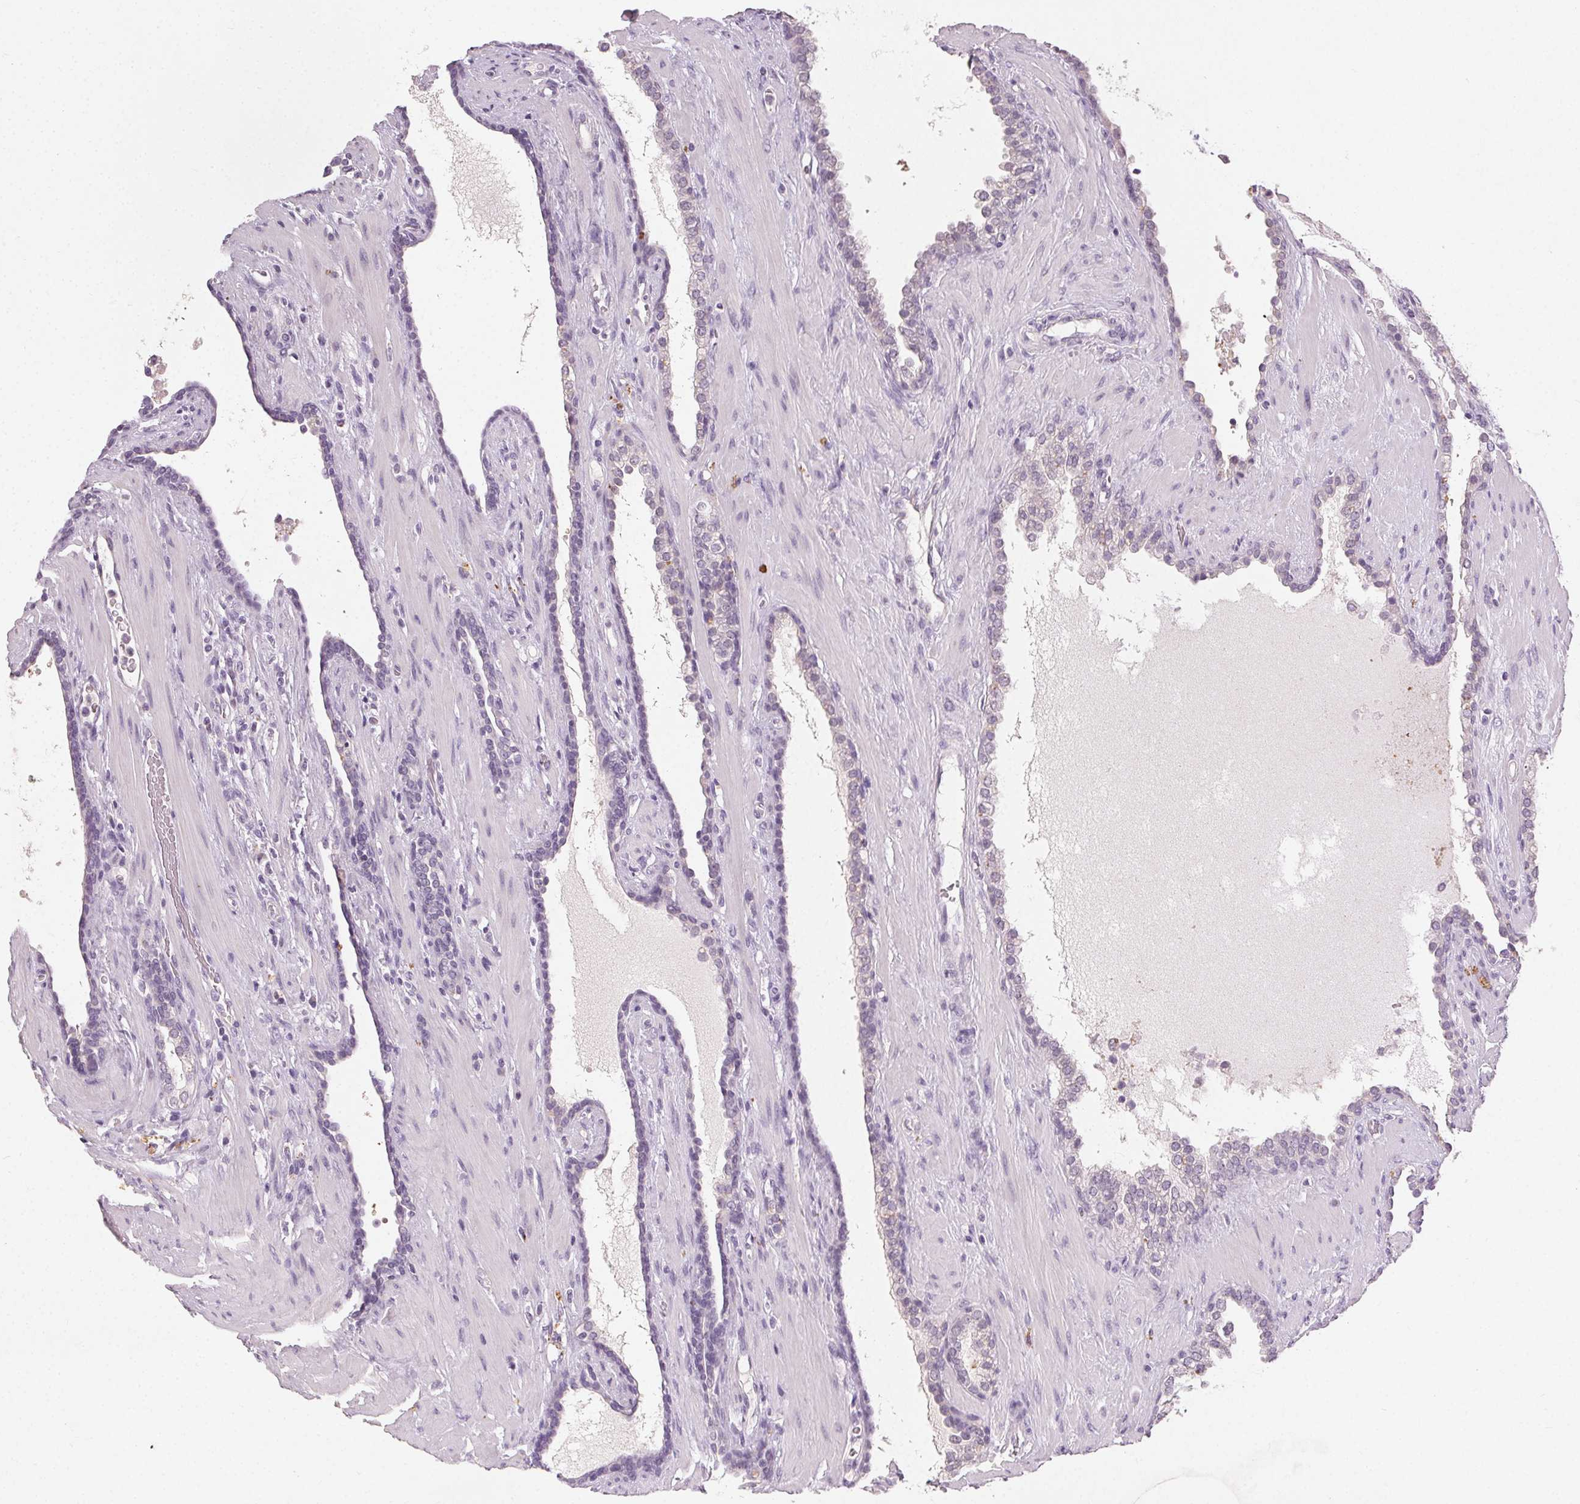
{"staining": {"intensity": "negative", "quantity": "none", "location": "none"}, "tissue": "prostate cancer", "cell_type": "Tumor cells", "image_type": "cancer", "snomed": [{"axis": "morphology", "description": "Adenocarcinoma, High grade"}, {"axis": "topography", "description": "Prostate"}], "caption": "Immunohistochemistry of prostate cancer (high-grade adenocarcinoma) exhibits no positivity in tumor cells. The staining was performed using DAB to visualize the protein expression in brown, while the nuclei were stained in blue with hematoxylin (Magnification: 20x).", "gene": "CLTRN", "patient": {"sex": "male", "age": 58}}